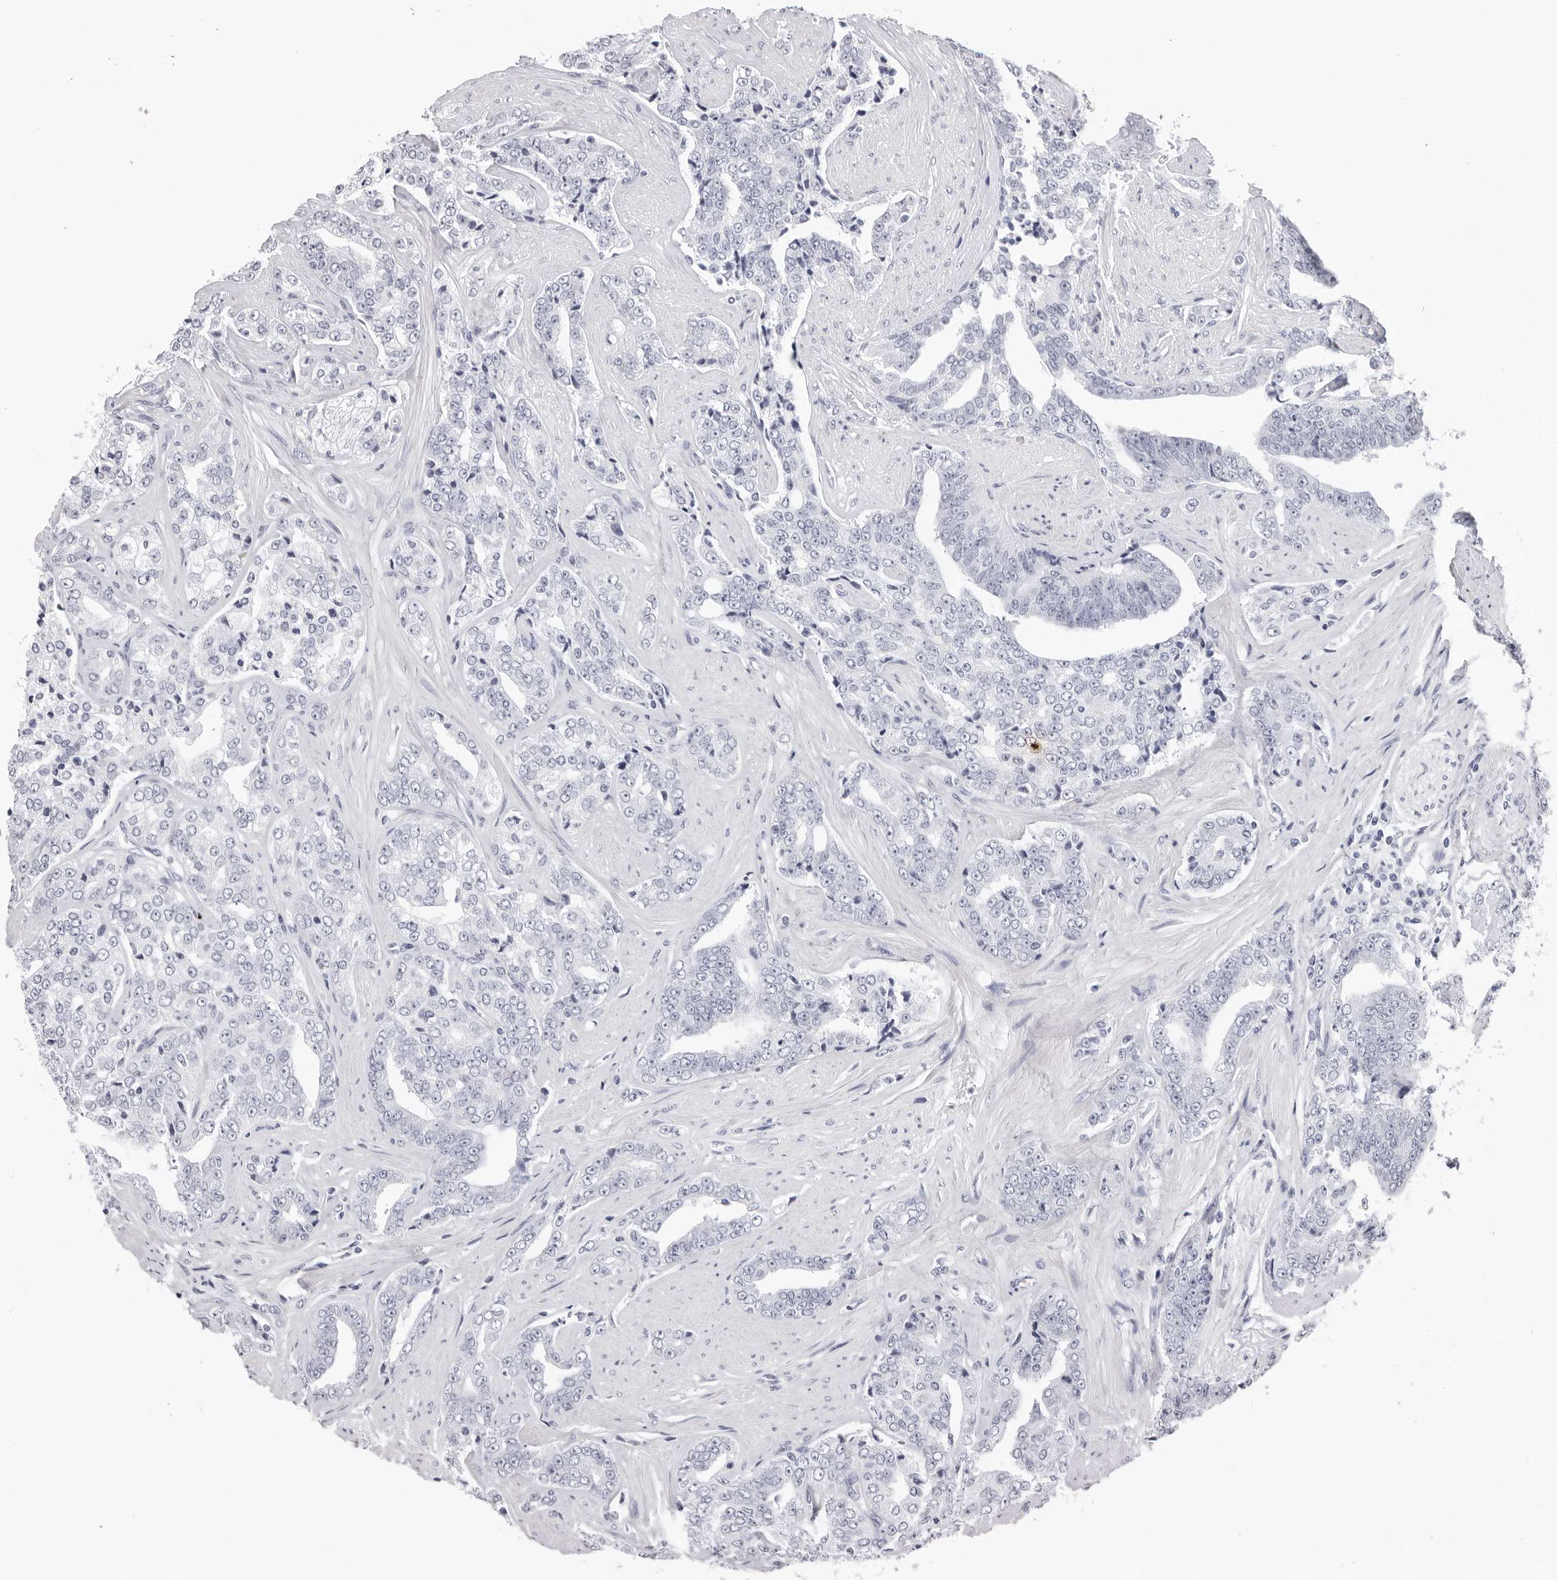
{"staining": {"intensity": "negative", "quantity": "none", "location": "none"}, "tissue": "prostate cancer", "cell_type": "Tumor cells", "image_type": "cancer", "snomed": [{"axis": "morphology", "description": "Adenocarcinoma, High grade"}, {"axis": "topography", "description": "Prostate"}], "caption": "High-grade adenocarcinoma (prostate) was stained to show a protein in brown. There is no significant positivity in tumor cells. Brightfield microscopy of immunohistochemistry stained with DAB (3,3'-diaminobenzidine) (brown) and hematoxylin (blue), captured at high magnification.", "gene": "CST5", "patient": {"sex": "male", "age": 71}}